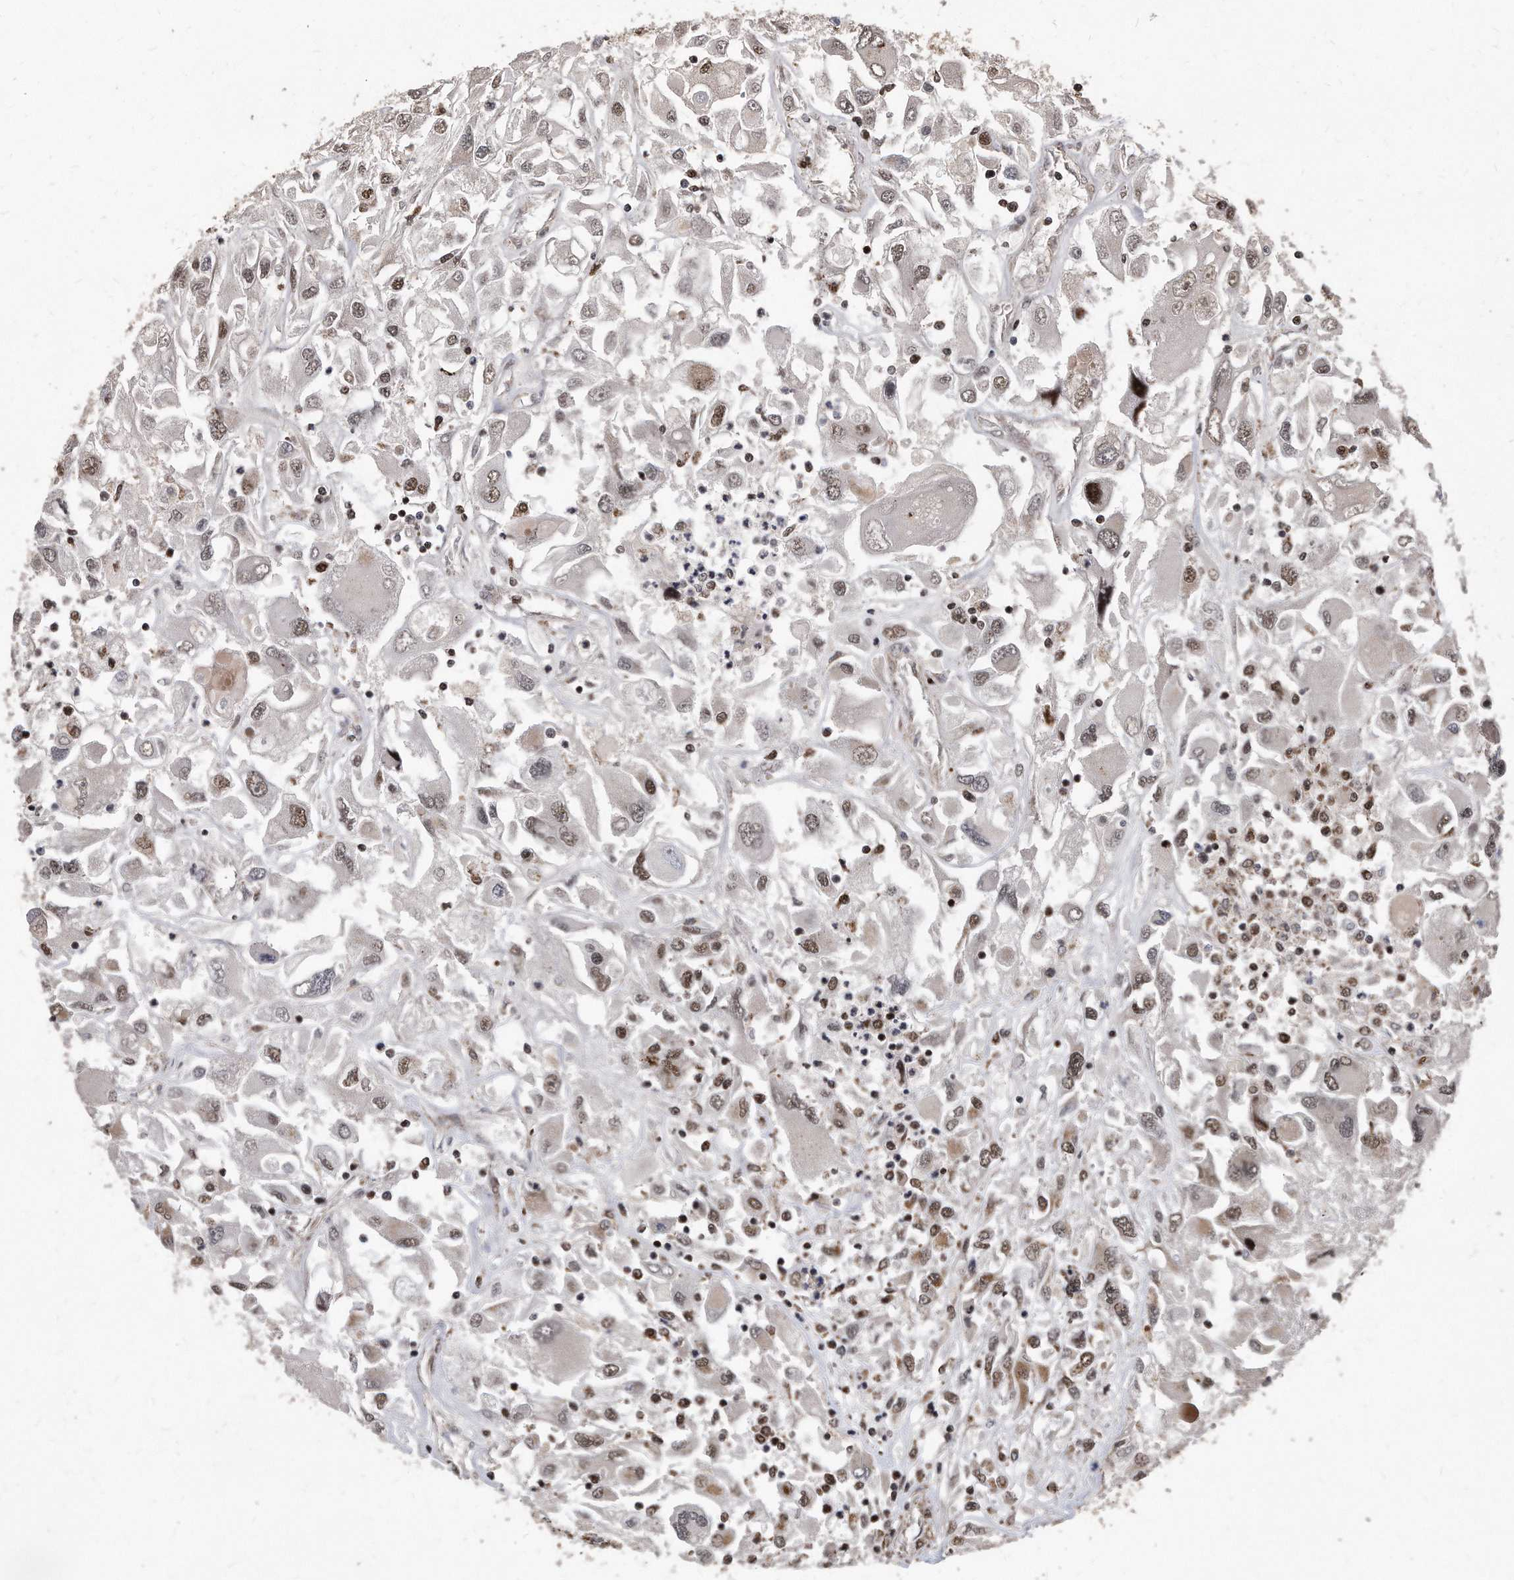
{"staining": {"intensity": "moderate", "quantity": "25%-75%", "location": "nuclear"}, "tissue": "renal cancer", "cell_type": "Tumor cells", "image_type": "cancer", "snomed": [{"axis": "morphology", "description": "Adenocarcinoma, NOS"}, {"axis": "topography", "description": "Kidney"}], "caption": "Immunohistochemistry histopathology image of neoplastic tissue: renal adenocarcinoma stained using immunohistochemistry (IHC) demonstrates medium levels of moderate protein expression localized specifically in the nuclear of tumor cells, appearing as a nuclear brown color.", "gene": "DUSP22", "patient": {"sex": "female", "age": 52}}